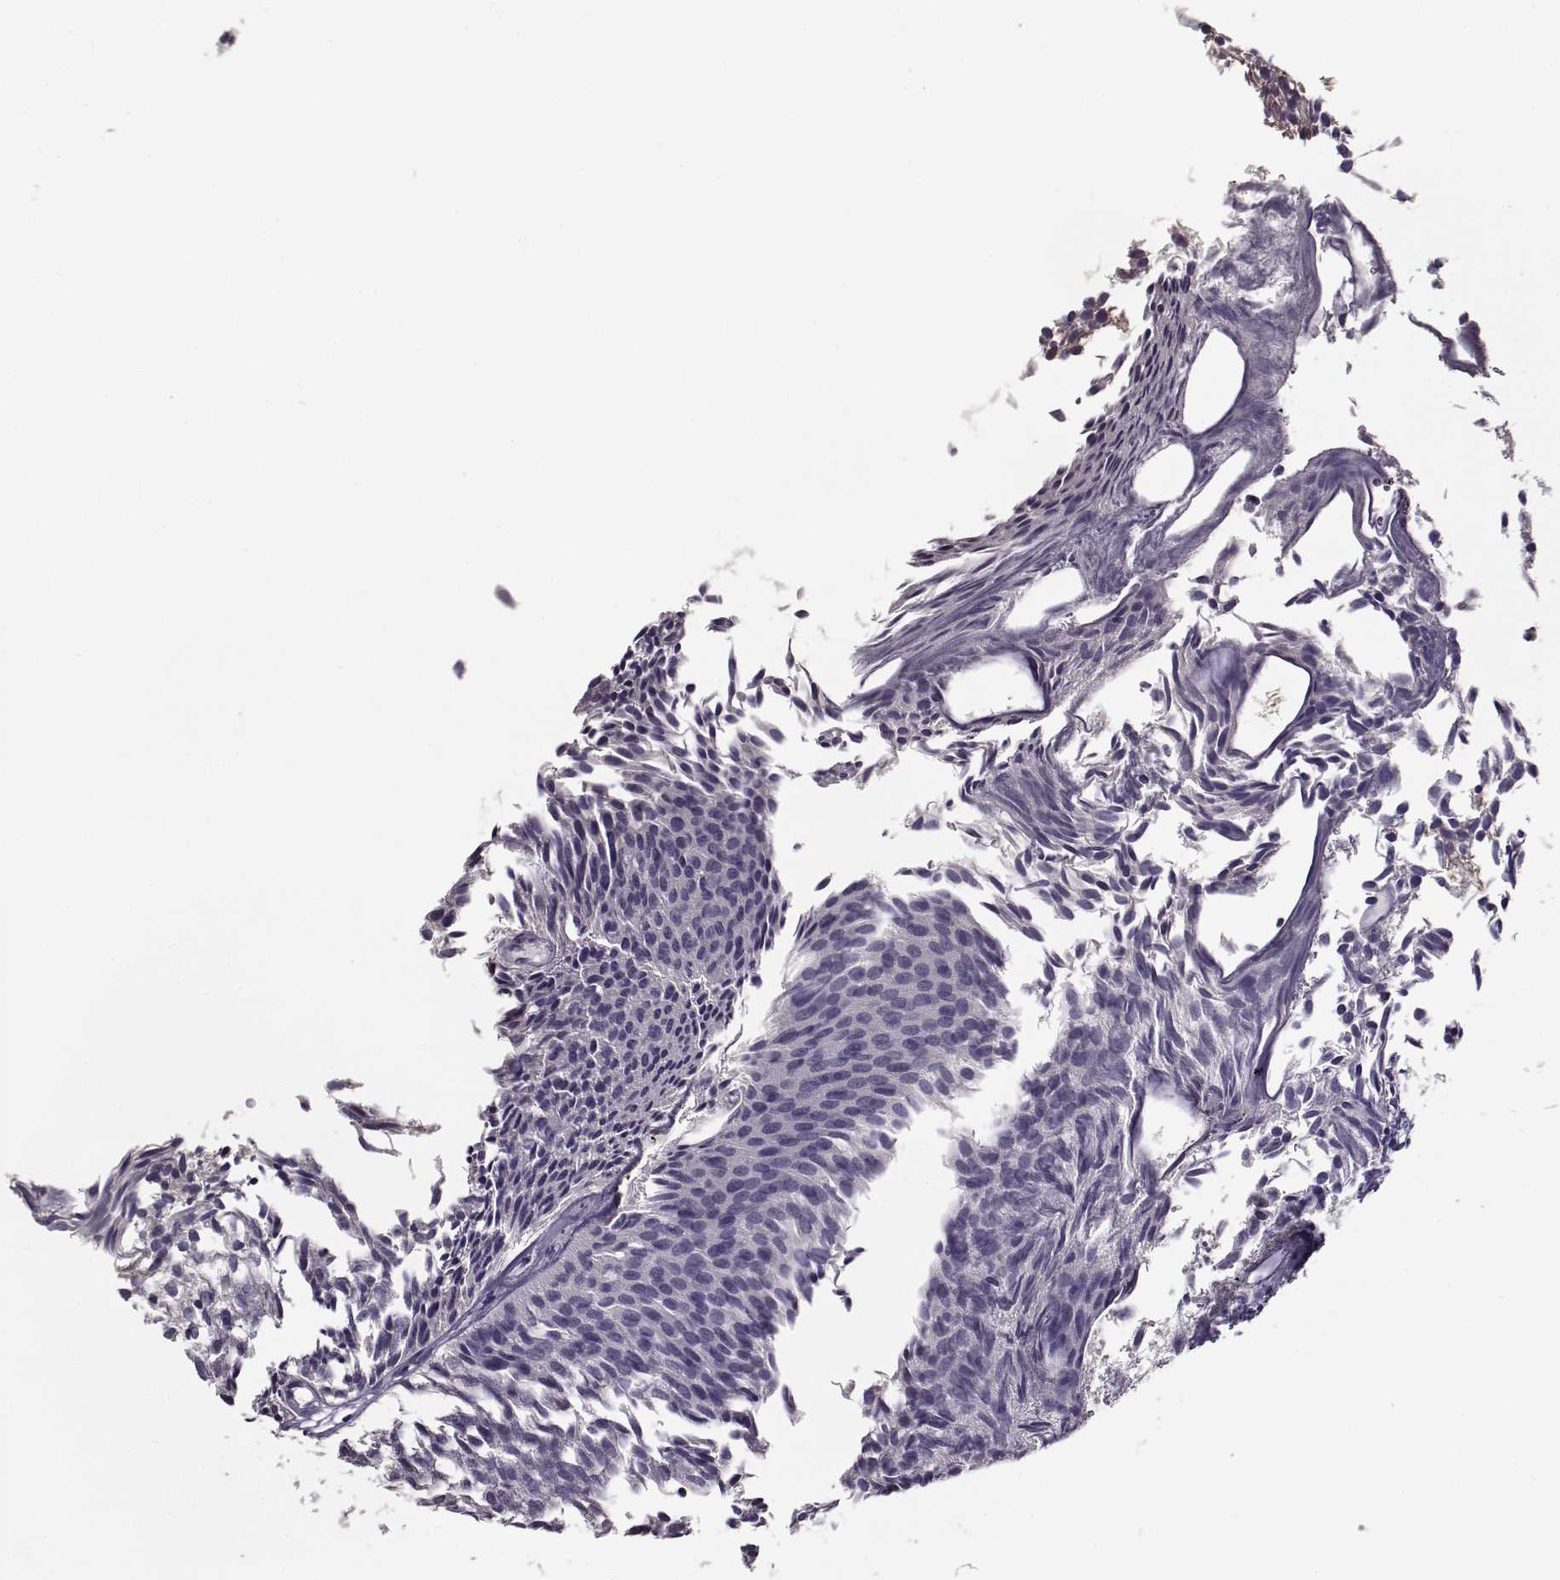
{"staining": {"intensity": "negative", "quantity": "none", "location": "none"}, "tissue": "urothelial cancer", "cell_type": "Tumor cells", "image_type": "cancer", "snomed": [{"axis": "morphology", "description": "Urothelial carcinoma, Low grade"}, {"axis": "topography", "description": "Urinary bladder"}], "caption": "Immunohistochemistry photomicrograph of neoplastic tissue: low-grade urothelial carcinoma stained with DAB (3,3'-diaminobenzidine) demonstrates no significant protein staining in tumor cells. (DAB IHC visualized using brightfield microscopy, high magnification).", "gene": "UROC1", "patient": {"sex": "male", "age": 63}}